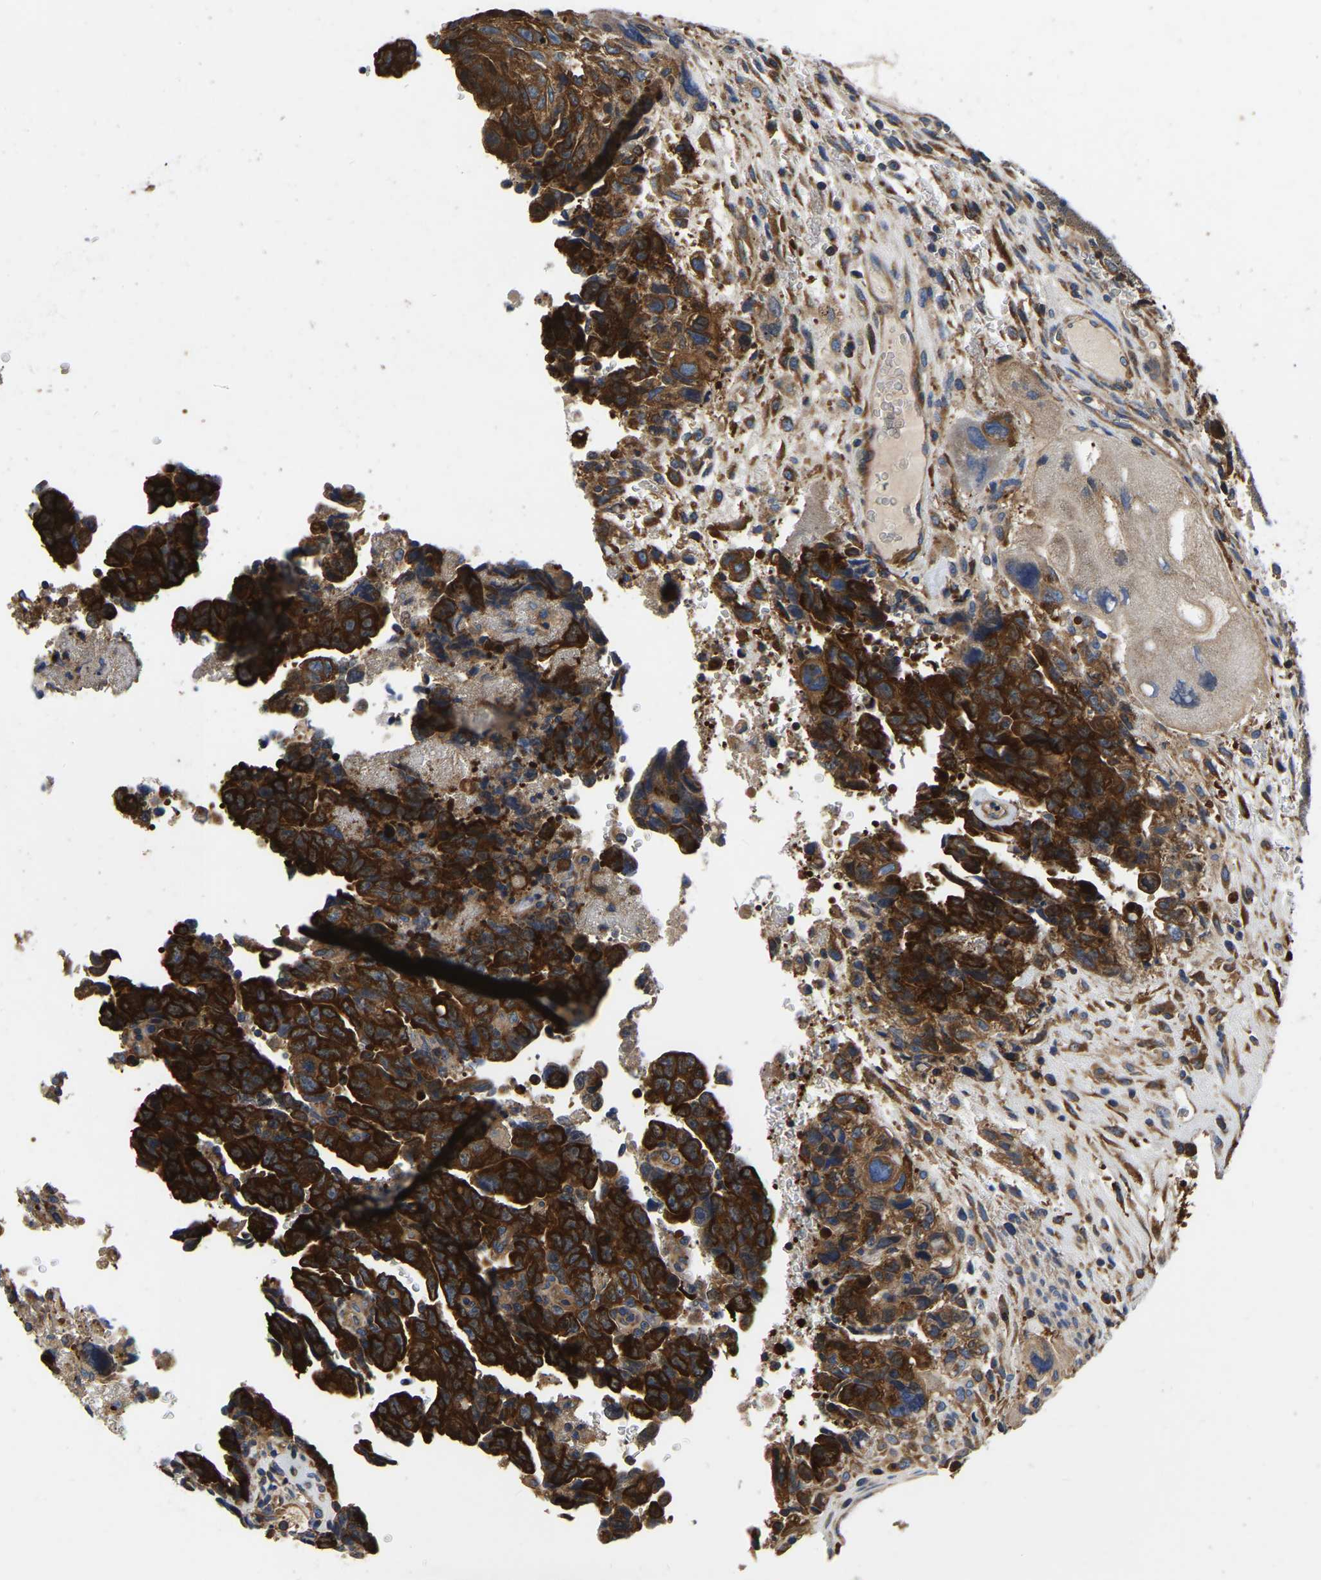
{"staining": {"intensity": "strong", "quantity": ">75%", "location": "cytoplasmic/membranous"}, "tissue": "testis cancer", "cell_type": "Tumor cells", "image_type": "cancer", "snomed": [{"axis": "morphology", "description": "Carcinoma, Embryonal, NOS"}, {"axis": "topography", "description": "Testis"}], "caption": "Protein staining by immunohistochemistry displays strong cytoplasmic/membranous expression in approximately >75% of tumor cells in embryonal carcinoma (testis). The staining is performed using DAB (3,3'-diaminobenzidine) brown chromogen to label protein expression. The nuclei are counter-stained blue using hematoxylin.", "gene": "GARS1", "patient": {"sex": "male", "age": 28}}